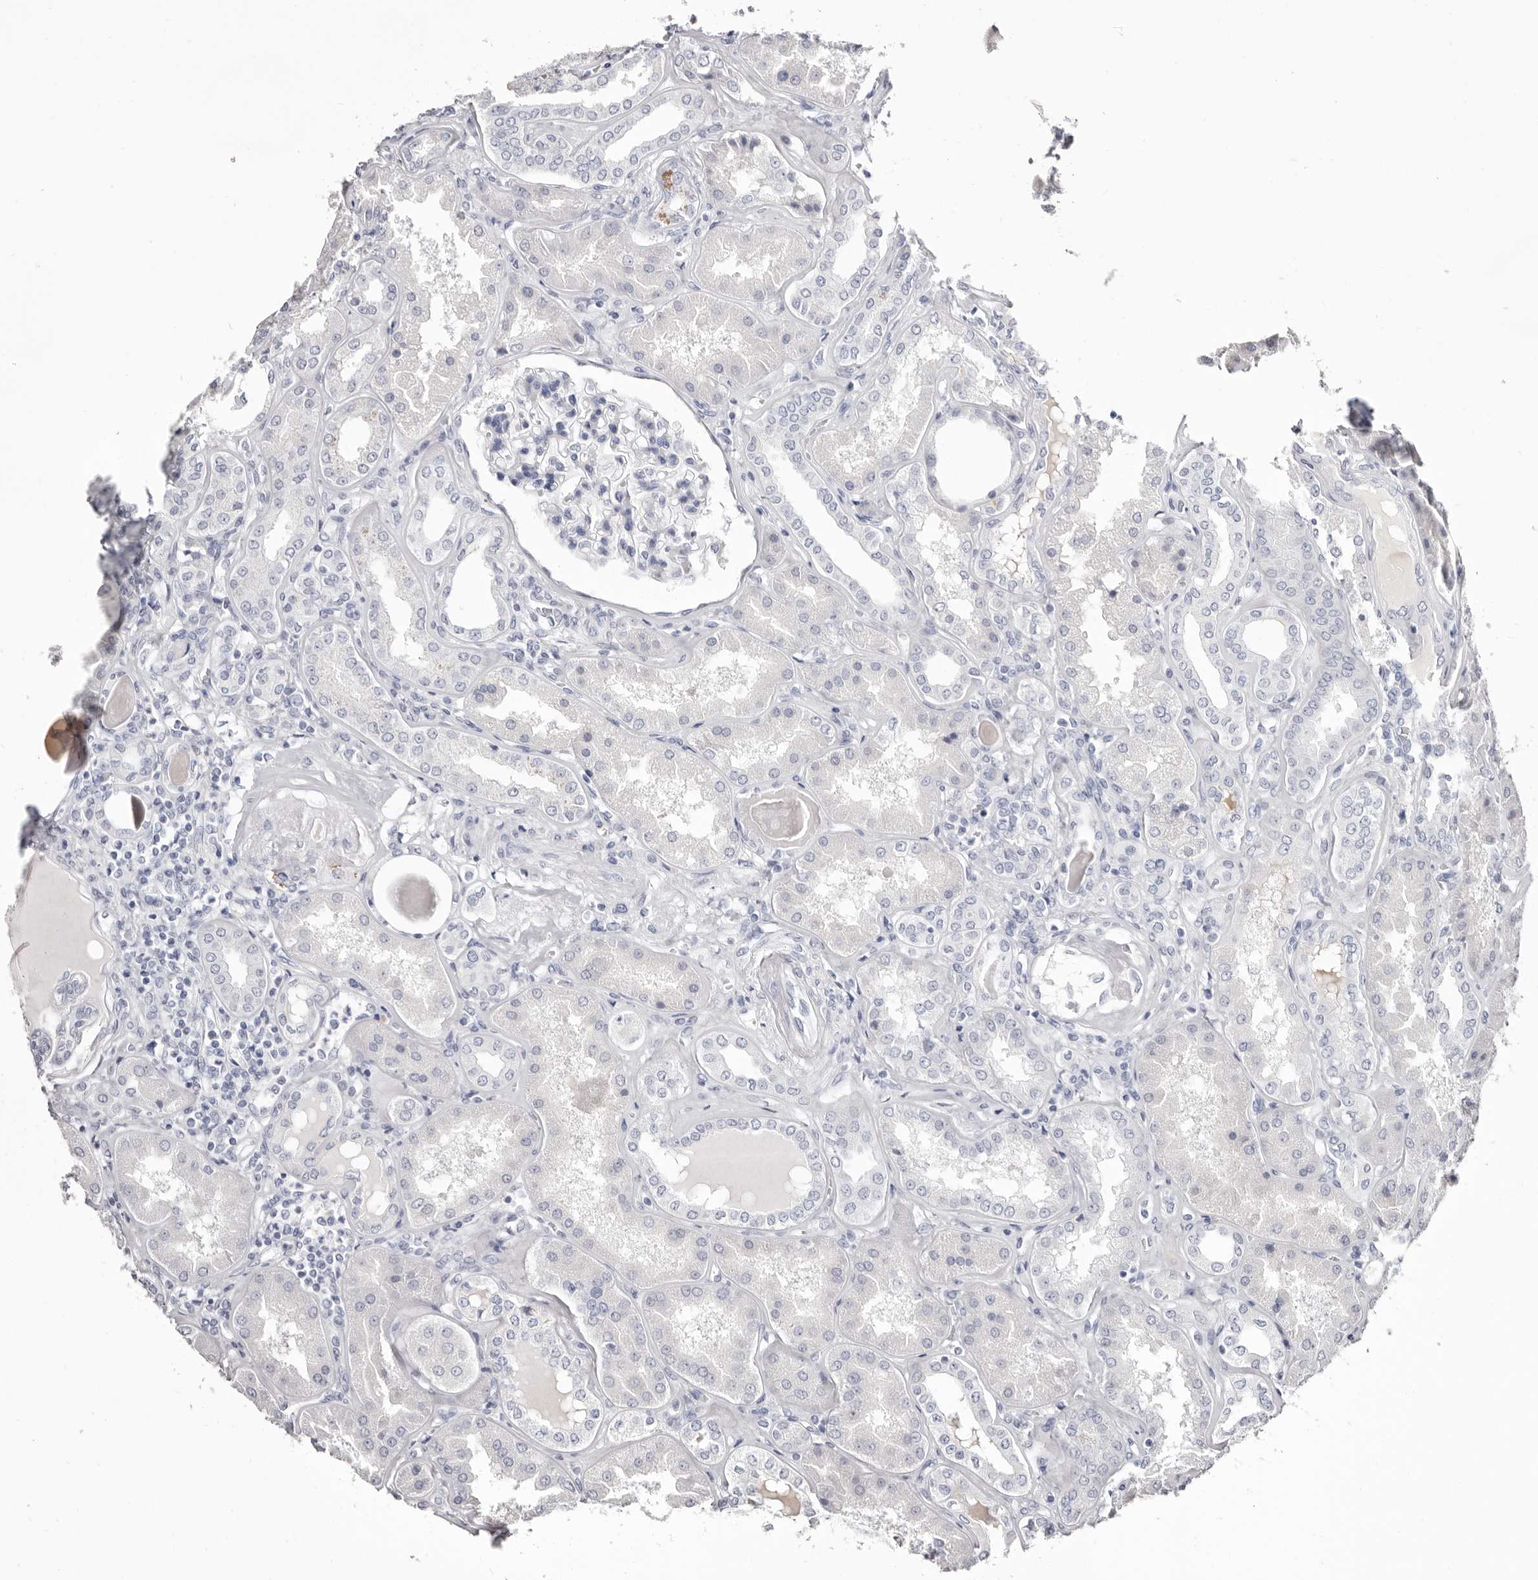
{"staining": {"intensity": "negative", "quantity": "none", "location": "none"}, "tissue": "kidney", "cell_type": "Cells in glomeruli", "image_type": "normal", "snomed": [{"axis": "morphology", "description": "Normal tissue, NOS"}, {"axis": "topography", "description": "Kidney"}], "caption": "This is an immunohistochemistry photomicrograph of unremarkable kidney. There is no staining in cells in glomeruli.", "gene": "LPO", "patient": {"sex": "female", "age": 56}}